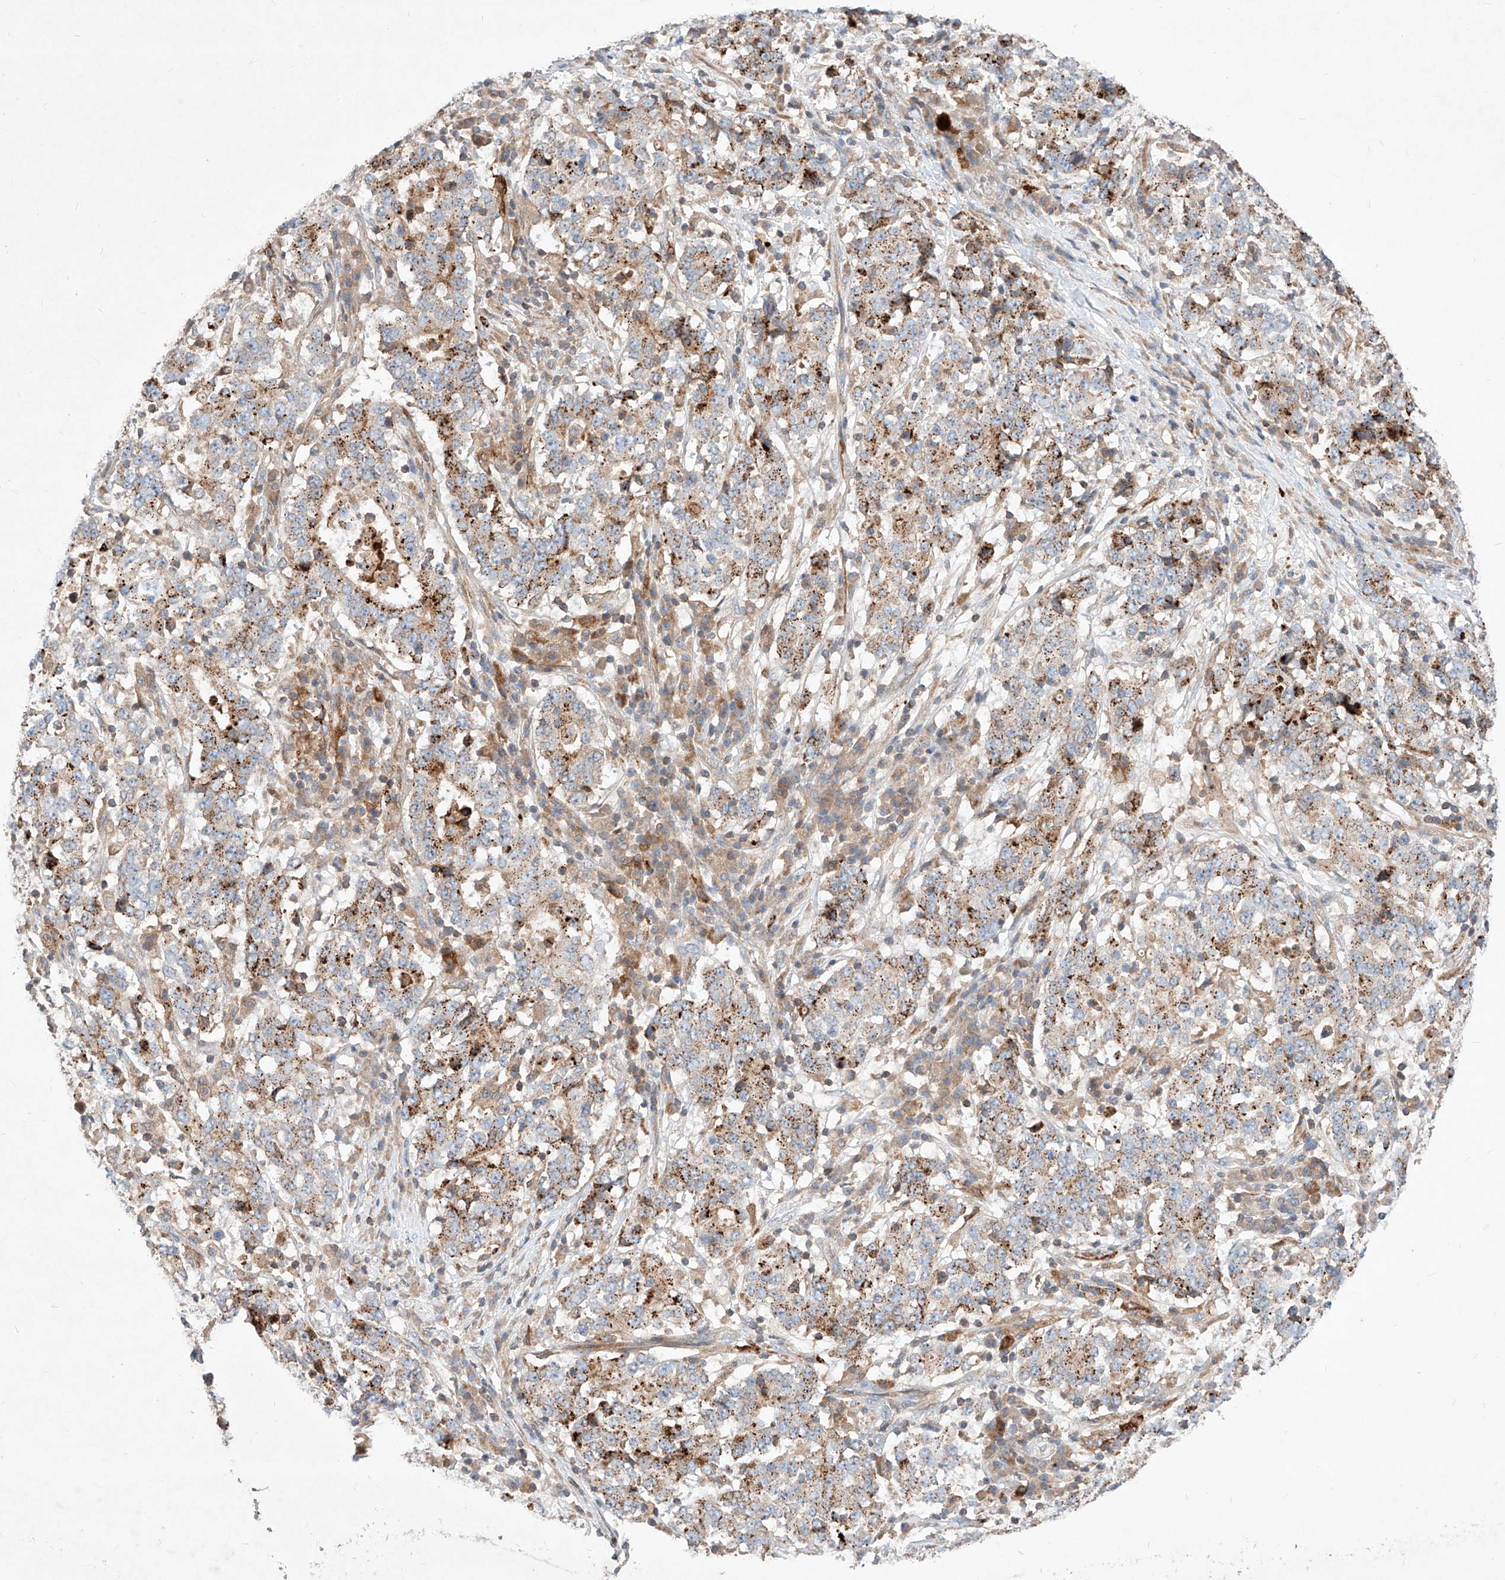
{"staining": {"intensity": "moderate", "quantity": "25%-75%", "location": "cytoplasmic/membranous"}, "tissue": "stomach cancer", "cell_type": "Tumor cells", "image_type": "cancer", "snomed": [{"axis": "morphology", "description": "Adenocarcinoma, NOS"}, {"axis": "topography", "description": "Stomach"}], "caption": "High-power microscopy captured an IHC histopathology image of stomach cancer, revealing moderate cytoplasmic/membranous positivity in about 25%-75% of tumor cells.", "gene": "TSNAX", "patient": {"sex": "male", "age": 59}}